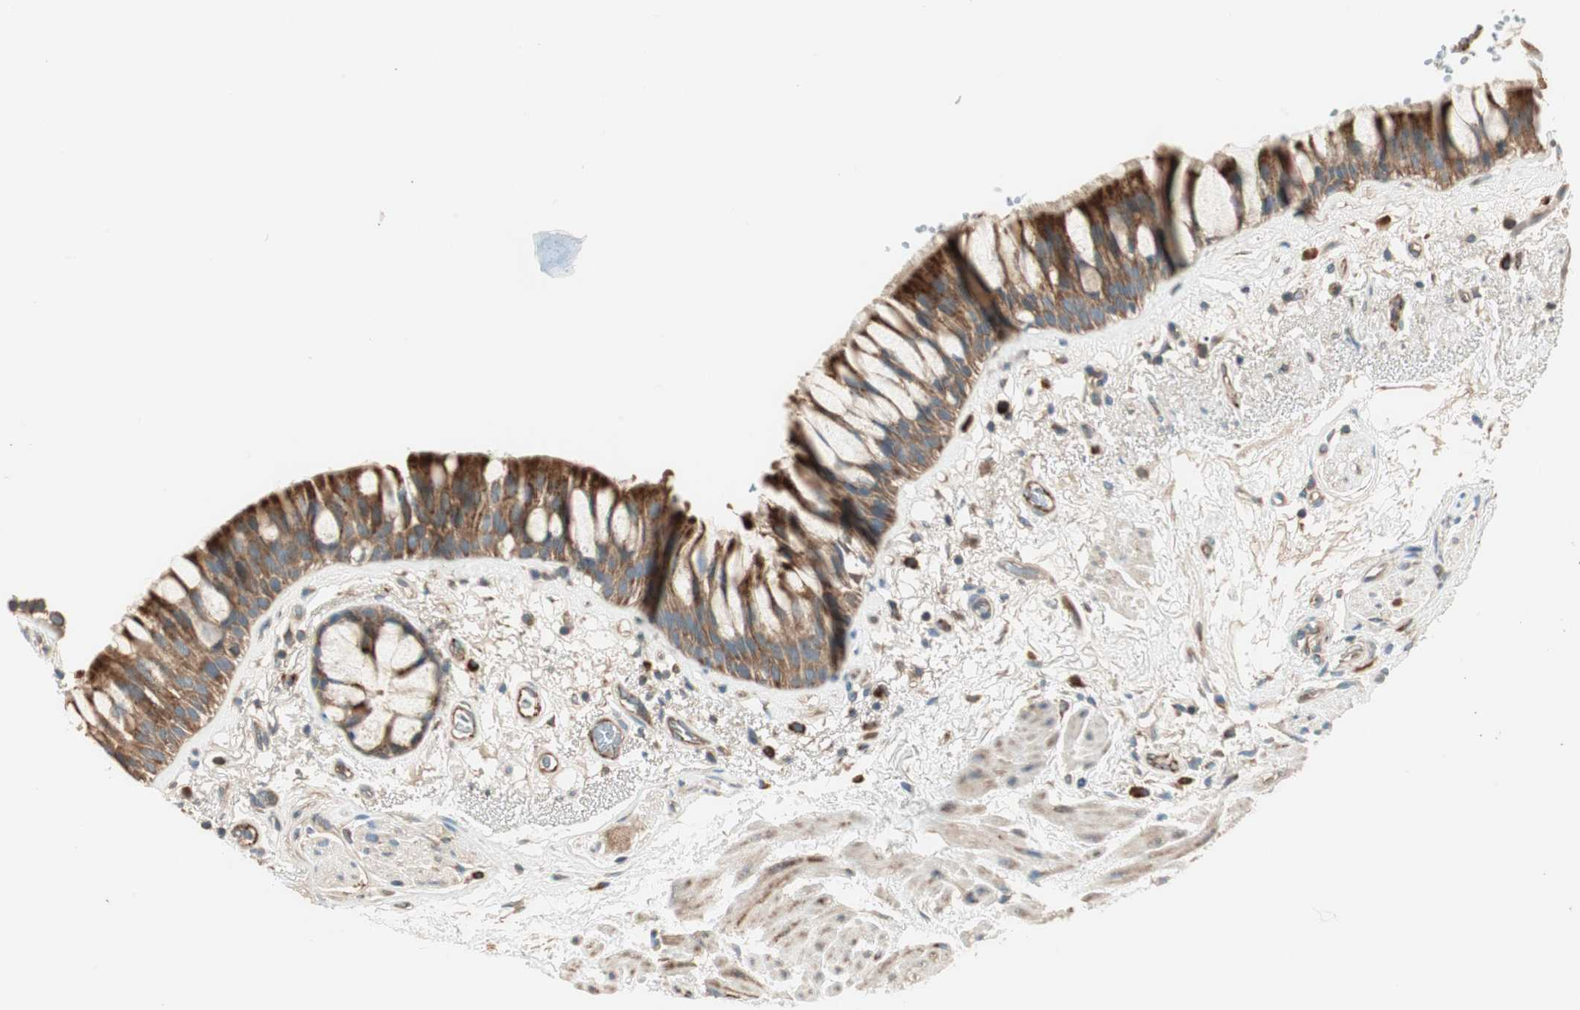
{"staining": {"intensity": "strong", "quantity": ">75%", "location": "cytoplasmic/membranous"}, "tissue": "bronchus", "cell_type": "Respiratory epithelial cells", "image_type": "normal", "snomed": [{"axis": "morphology", "description": "Normal tissue, NOS"}, {"axis": "topography", "description": "Bronchus"}], "caption": "The image reveals a brown stain indicating the presence of a protein in the cytoplasmic/membranous of respiratory epithelial cells in bronchus.", "gene": "CC2D1A", "patient": {"sex": "male", "age": 66}}